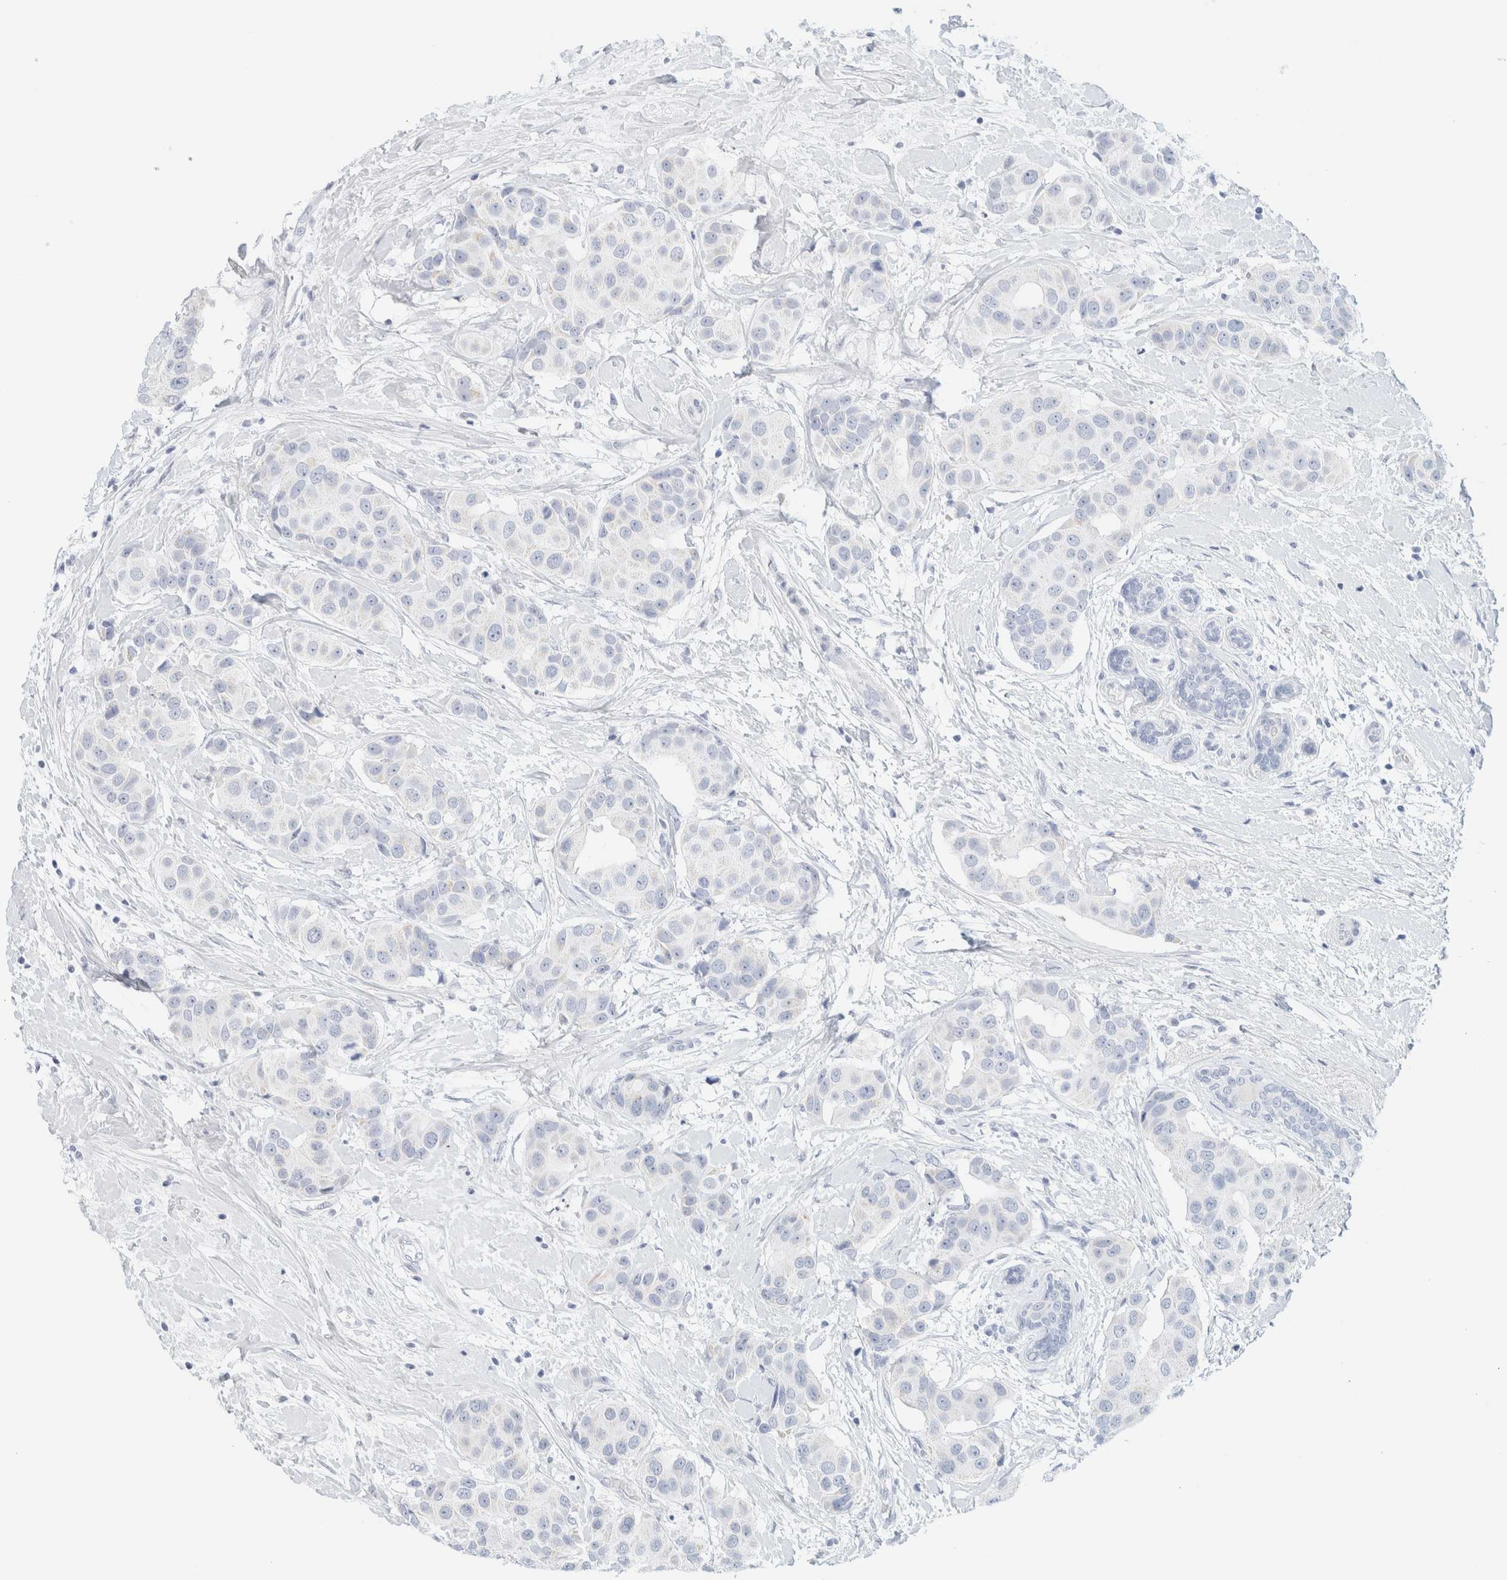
{"staining": {"intensity": "negative", "quantity": "none", "location": "none"}, "tissue": "breast cancer", "cell_type": "Tumor cells", "image_type": "cancer", "snomed": [{"axis": "morphology", "description": "Normal tissue, NOS"}, {"axis": "morphology", "description": "Duct carcinoma"}, {"axis": "topography", "description": "Breast"}], "caption": "Breast cancer (intraductal carcinoma) was stained to show a protein in brown. There is no significant positivity in tumor cells.", "gene": "HEXD", "patient": {"sex": "female", "age": 39}}